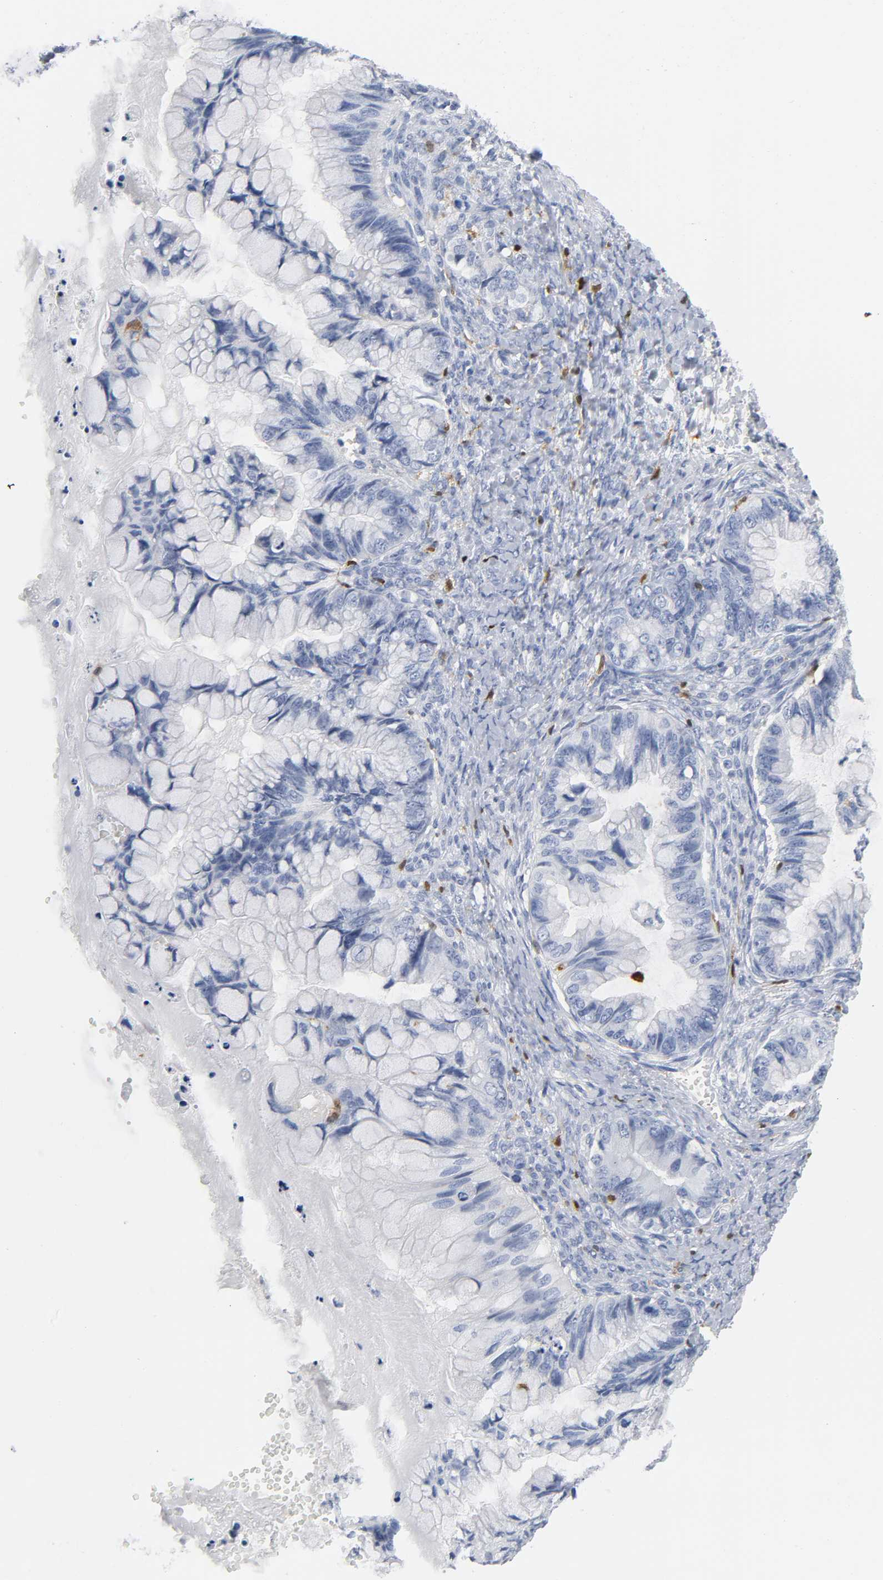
{"staining": {"intensity": "negative", "quantity": "none", "location": "none"}, "tissue": "ovarian cancer", "cell_type": "Tumor cells", "image_type": "cancer", "snomed": [{"axis": "morphology", "description": "Cystadenocarcinoma, mucinous, NOS"}, {"axis": "topography", "description": "Ovary"}], "caption": "There is no significant staining in tumor cells of mucinous cystadenocarcinoma (ovarian).", "gene": "DOK2", "patient": {"sex": "female", "age": 36}}